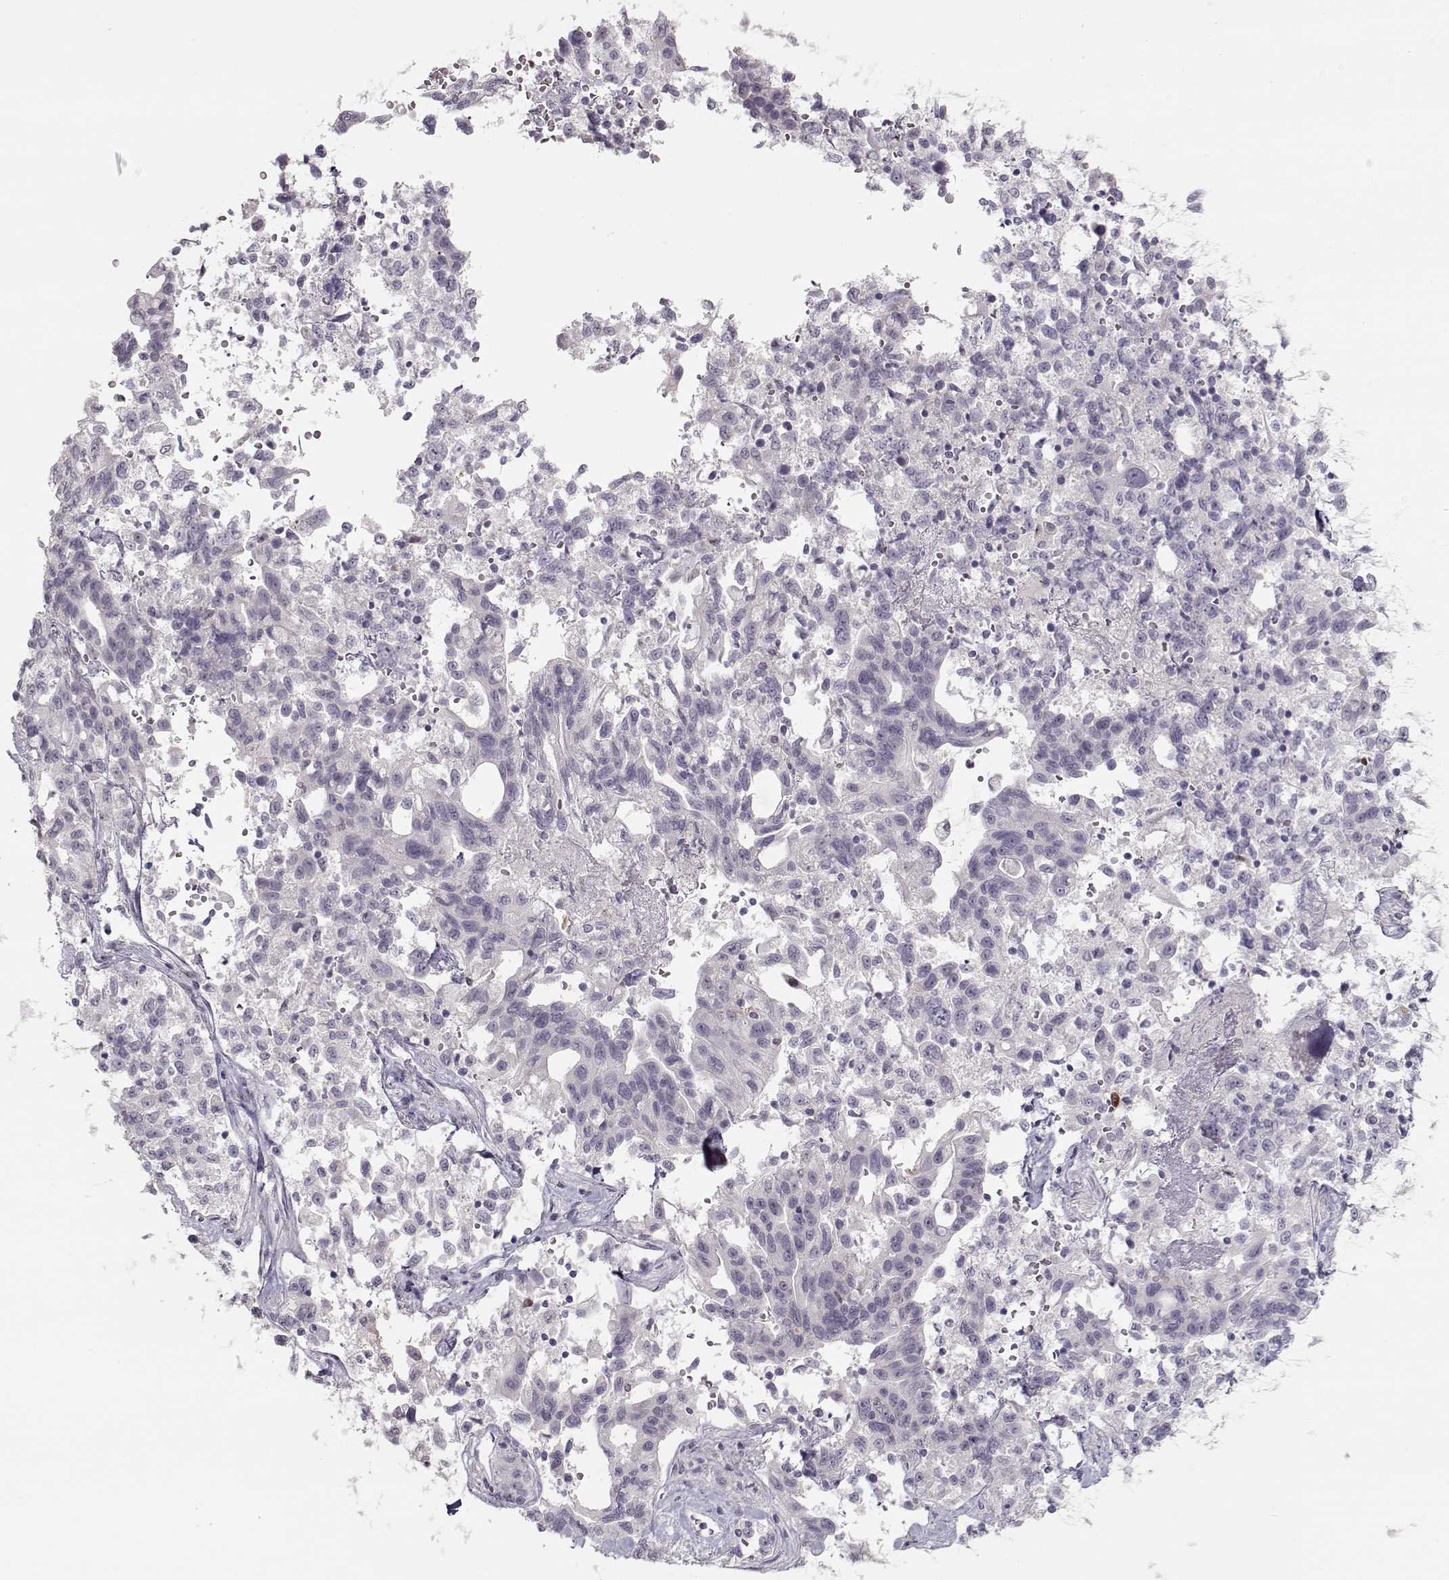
{"staining": {"intensity": "negative", "quantity": "none", "location": "none"}, "tissue": "liver cancer", "cell_type": "Tumor cells", "image_type": "cancer", "snomed": [{"axis": "morphology", "description": "Adenocarcinoma, NOS"}, {"axis": "morphology", "description": "Cholangiocarcinoma"}, {"axis": "topography", "description": "Liver"}], "caption": "This is an IHC histopathology image of human liver cancer. There is no staining in tumor cells.", "gene": "S100B", "patient": {"sex": "male", "age": 64}}